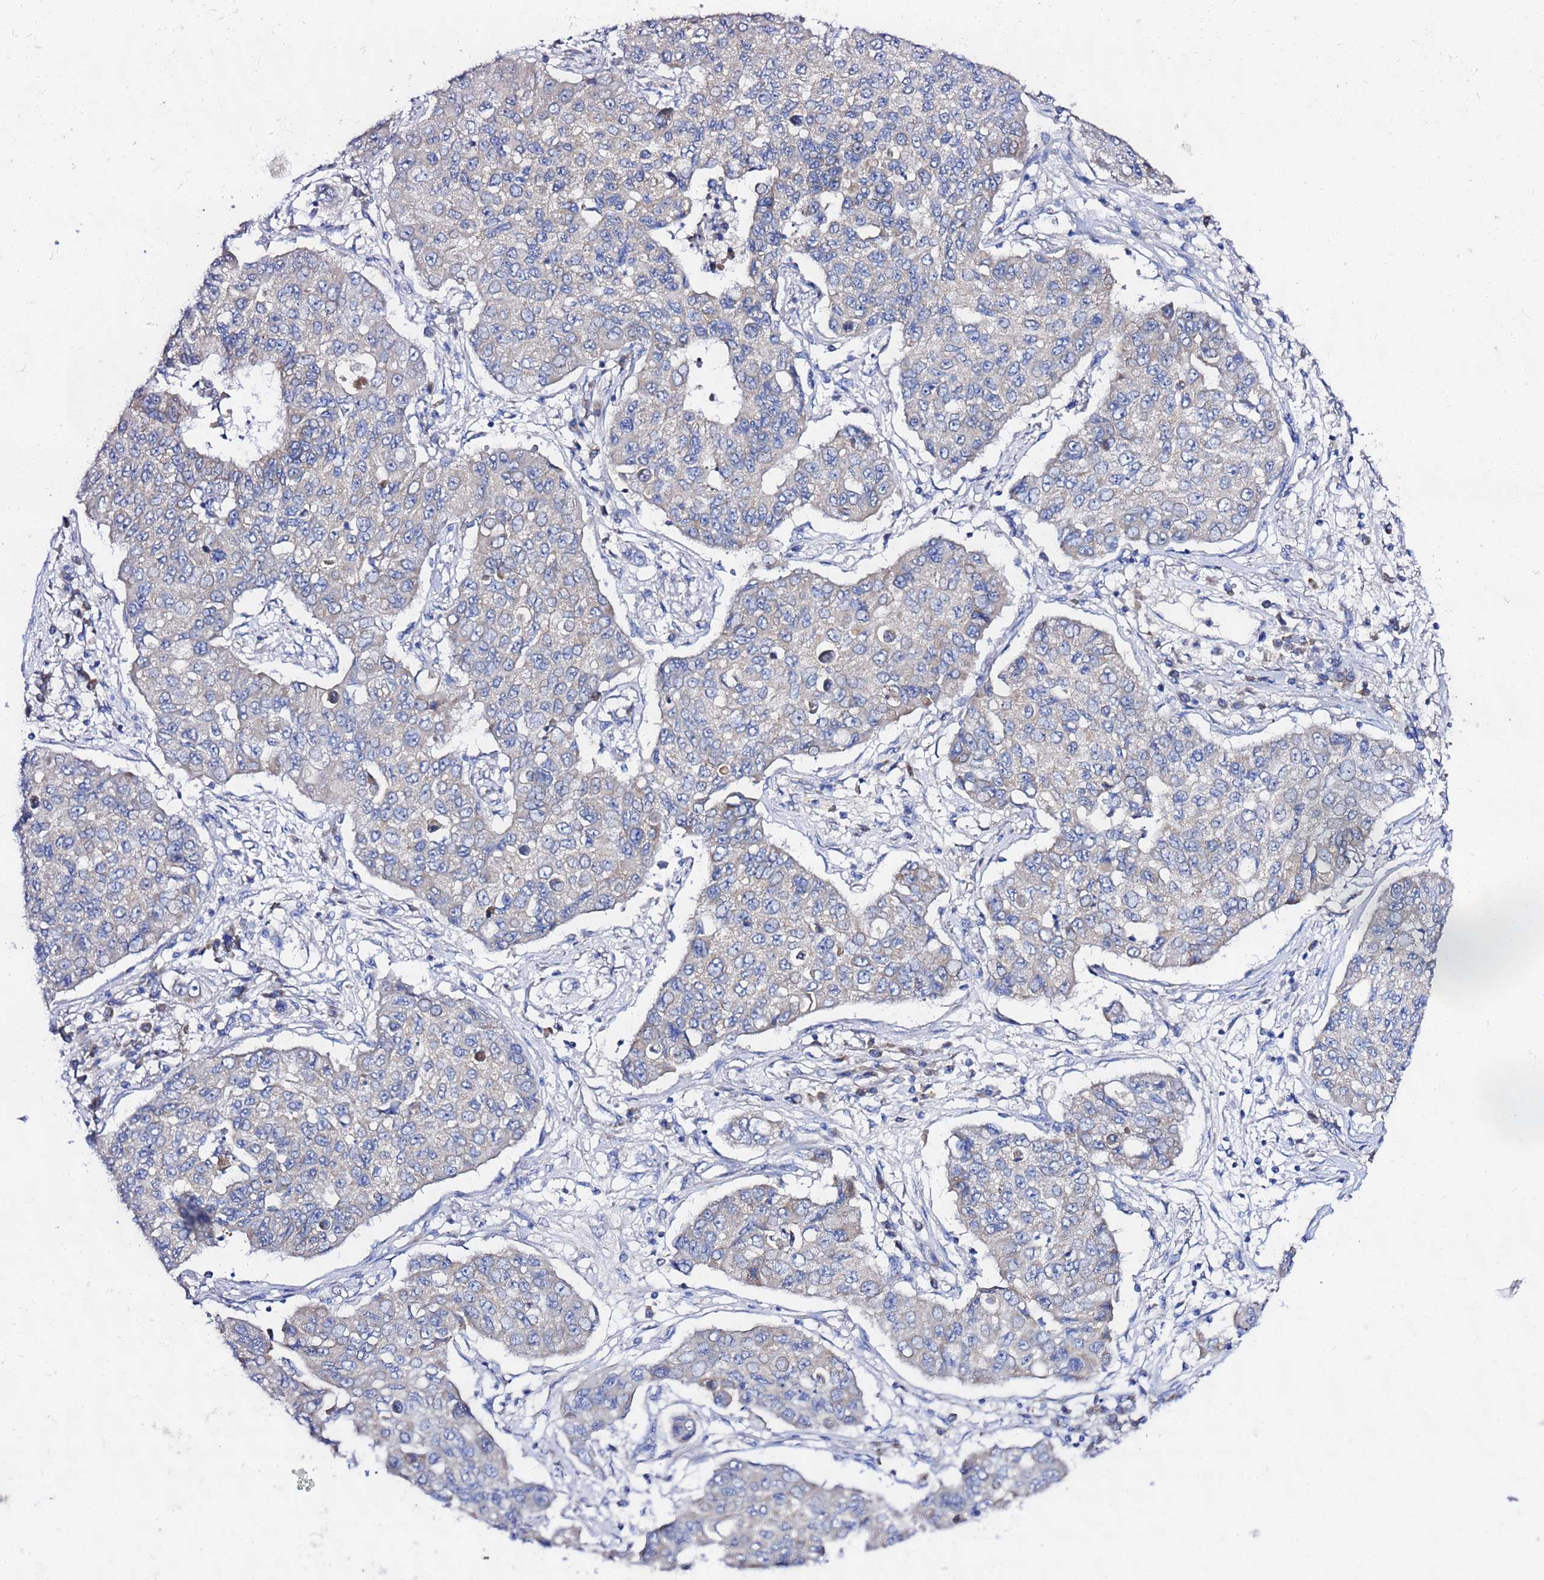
{"staining": {"intensity": "negative", "quantity": "none", "location": "none"}, "tissue": "lung cancer", "cell_type": "Tumor cells", "image_type": "cancer", "snomed": [{"axis": "morphology", "description": "Squamous cell carcinoma, NOS"}, {"axis": "topography", "description": "Lung"}], "caption": "The immunohistochemistry histopathology image has no significant positivity in tumor cells of lung cancer tissue.", "gene": "FAHD2A", "patient": {"sex": "male", "age": 74}}